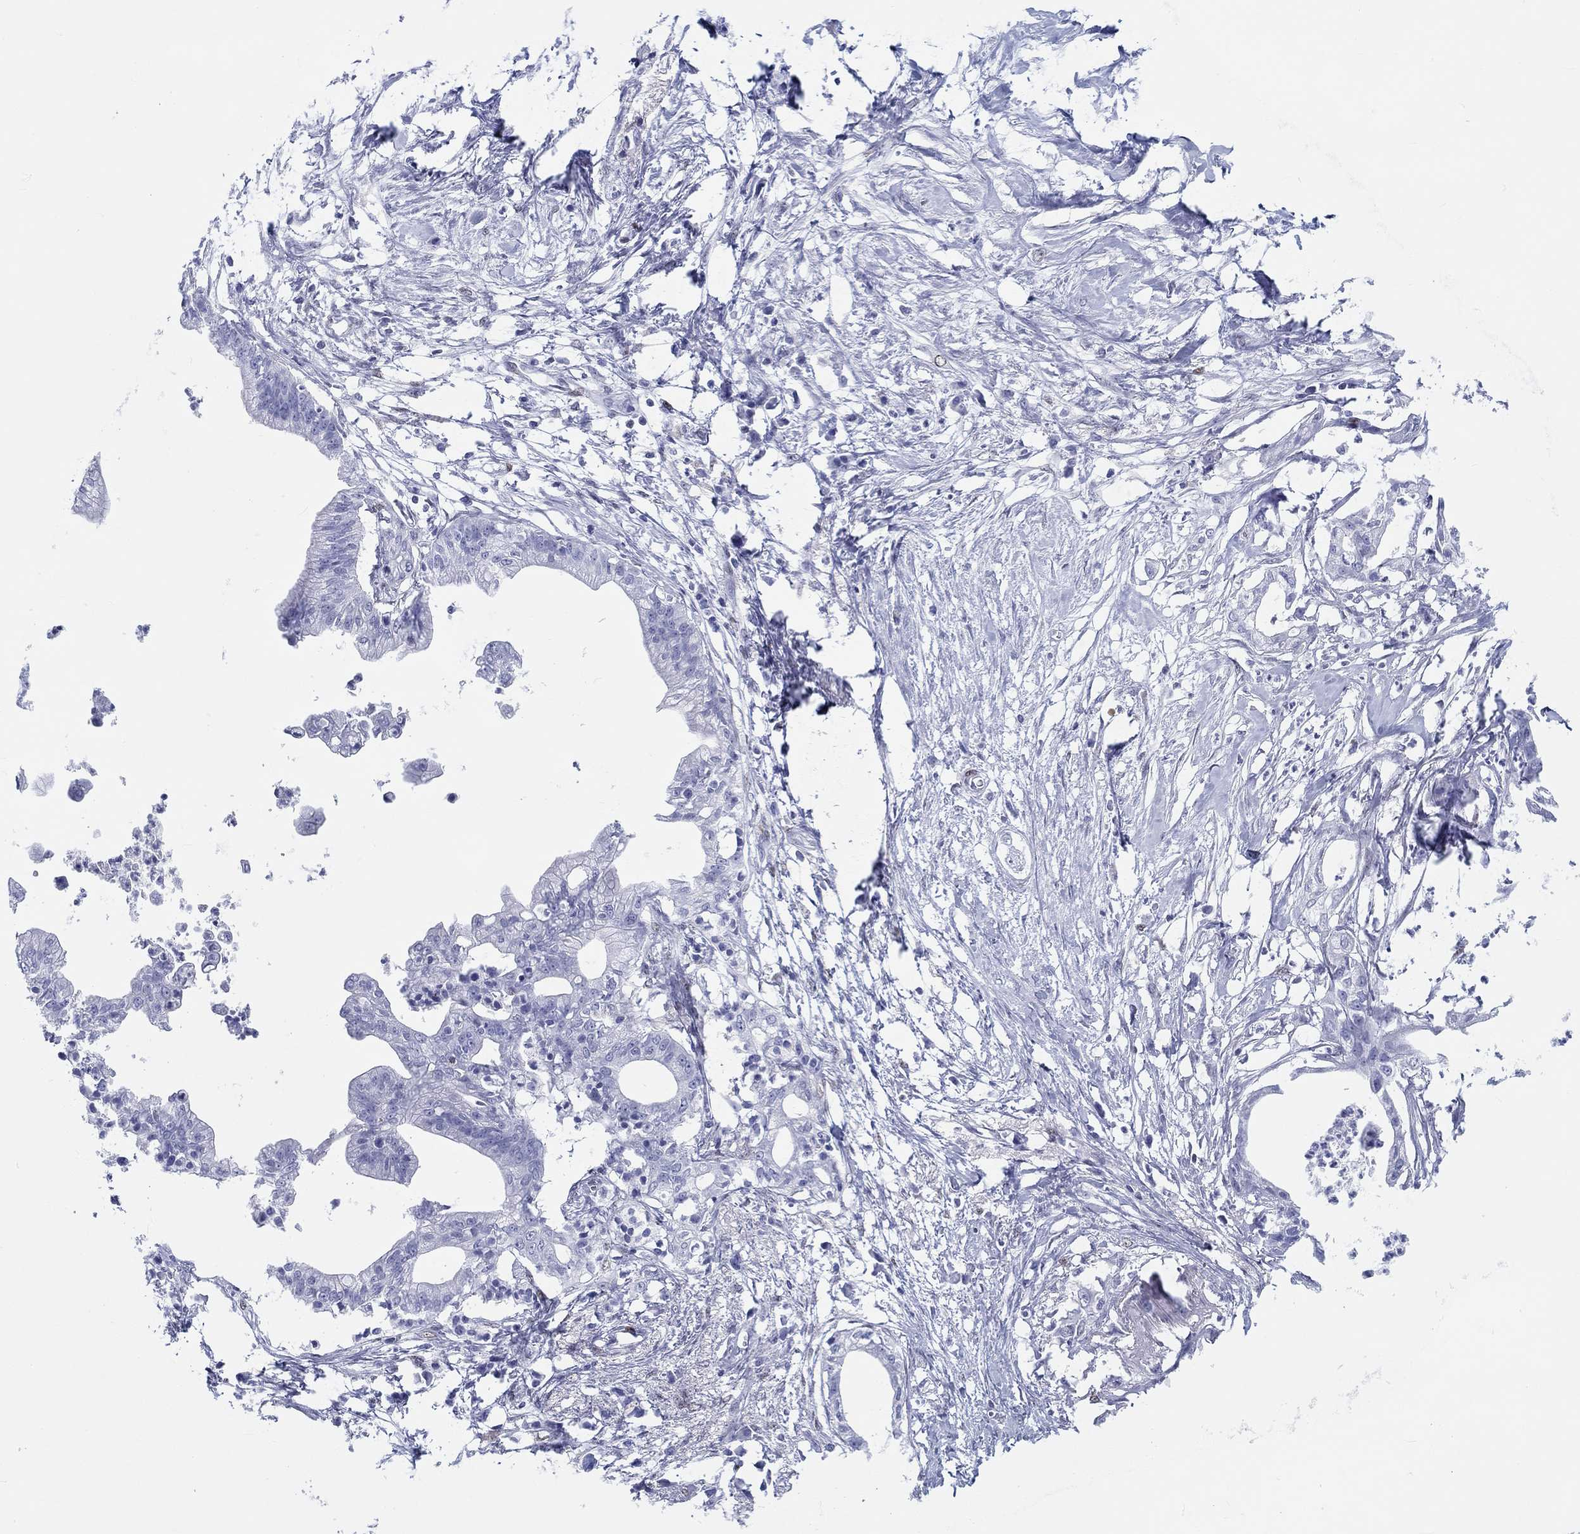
{"staining": {"intensity": "negative", "quantity": "none", "location": "none"}, "tissue": "pancreatic cancer", "cell_type": "Tumor cells", "image_type": "cancer", "snomed": [{"axis": "morphology", "description": "Normal tissue, NOS"}, {"axis": "morphology", "description": "Adenocarcinoma, NOS"}, {"axis": "topography", "description": "Pancreas"}], "caption": "DAB (3,3'-diaminobenzidine) immunohistochemical staining of human pancreatic cancer (adenocarcinoma) displays no significant expression in tumor cells. (DAB (3,3'-diaminobenzidine) immunohistochemistry with hematoxylin counter stain).", "gene": "H1-1", "patient": {"sex": "female", "age": 58}}